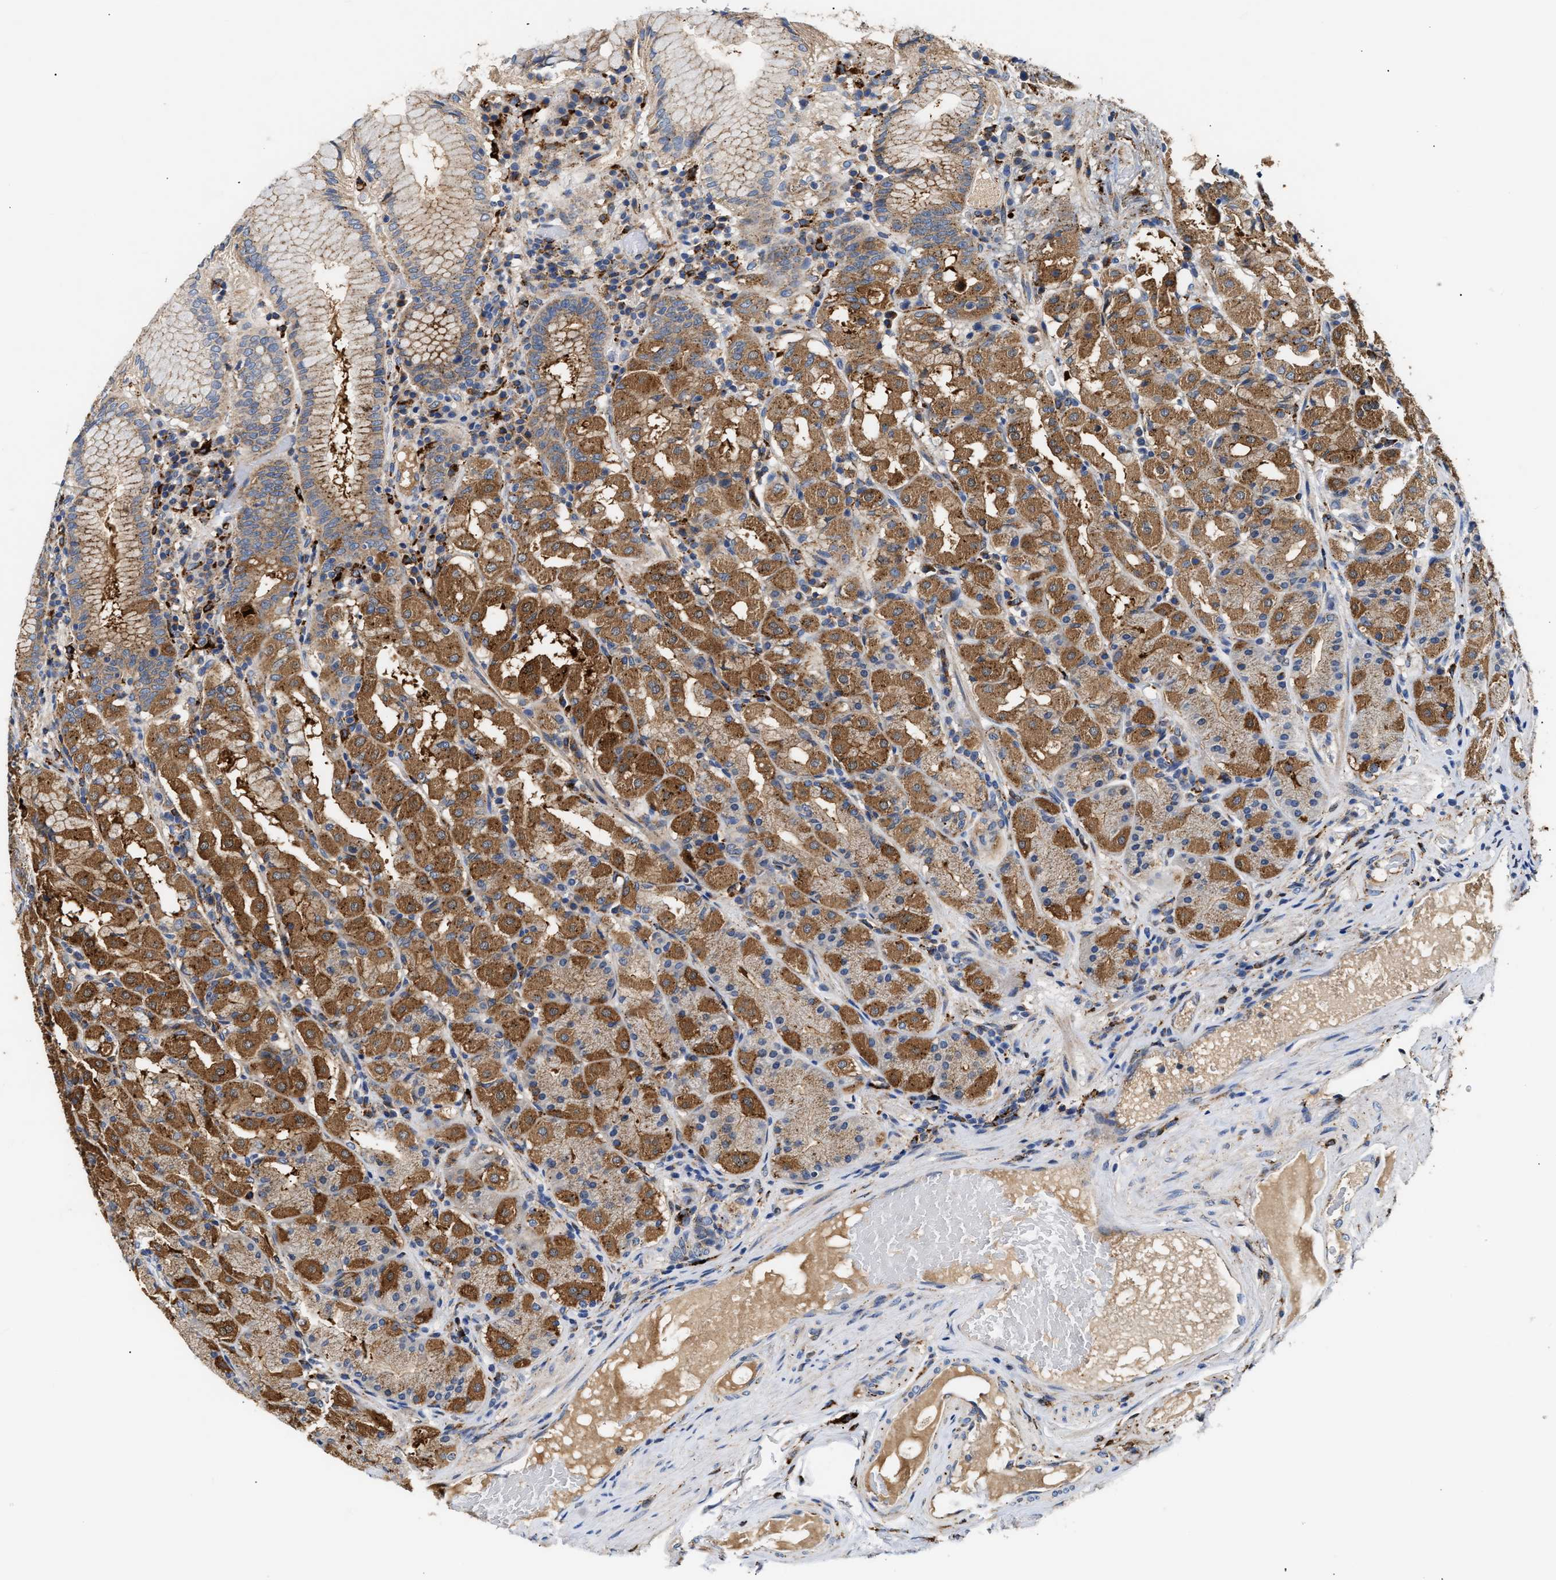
{"staining": {"intensity": "moderate", "quantity": ">75%", "location": "cytoplasmic/membranous"}, "tissue": "stomach", "cell_type": "Glandular cells", "image_type": "normal", "snomed": [{"axis": "morphology", "description": "Normal tissue, NOS"}, {"axis": "topography", "description": "Stomach"}, {"axis": "topography", "description": "Stomach, lower"}], "caption": "Stomach stained with DAB (3,3'-diaminobenzidine) immunohistochemistry exhibits medium levels of moderate cytoplasmic/membranous positivity in about >75% of glandular cells. The staining was performed using DAB (3,3'-diaminobenzidine), with brown indicating positive protein expression. Nuclei are stained blue with hematoxylin.", "gene": "CCDC146", "patient": {"sex": "female", "age": 56}}